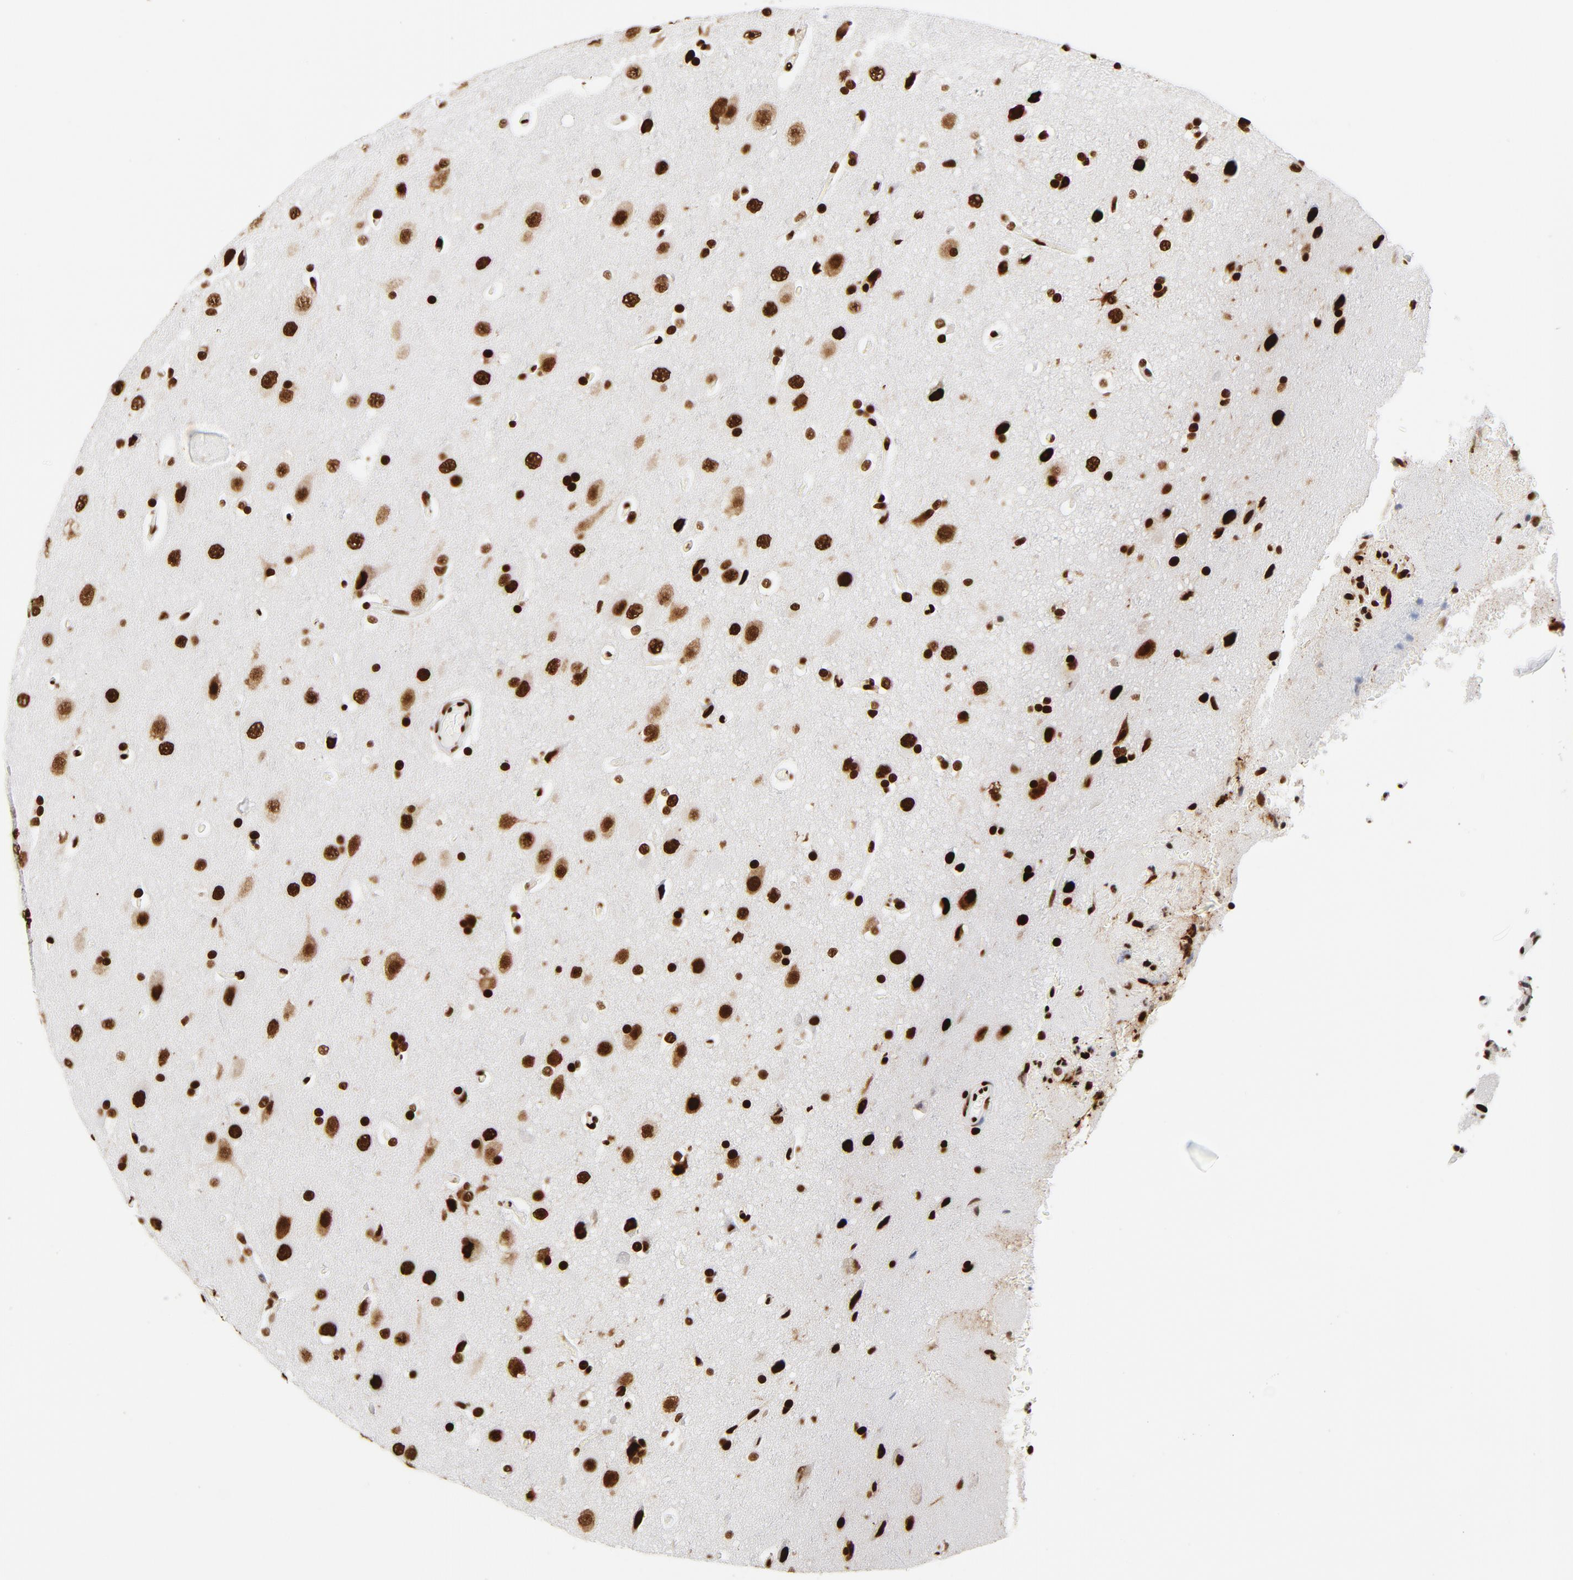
{"staining": {"intensity": "strong", "quantity": ">75%", "location": "nuclear"}, "tissue": "glioma", "cell_type": "Tumor cells", "image_type": "cancer", "snomed": [{"axis": "morphology", "description": "Glioma, malignant, Low grade"}, {"axis": "topography", "description": "Cerebral cortex"}], "caption": "This histopathology image displays IHC staining of human malignant low-grade glioma, with high strong nuclear staining in about >75% of tumor cells.", "gene": "XRCC6", "patient": {"sex": "female", "age": 47}}